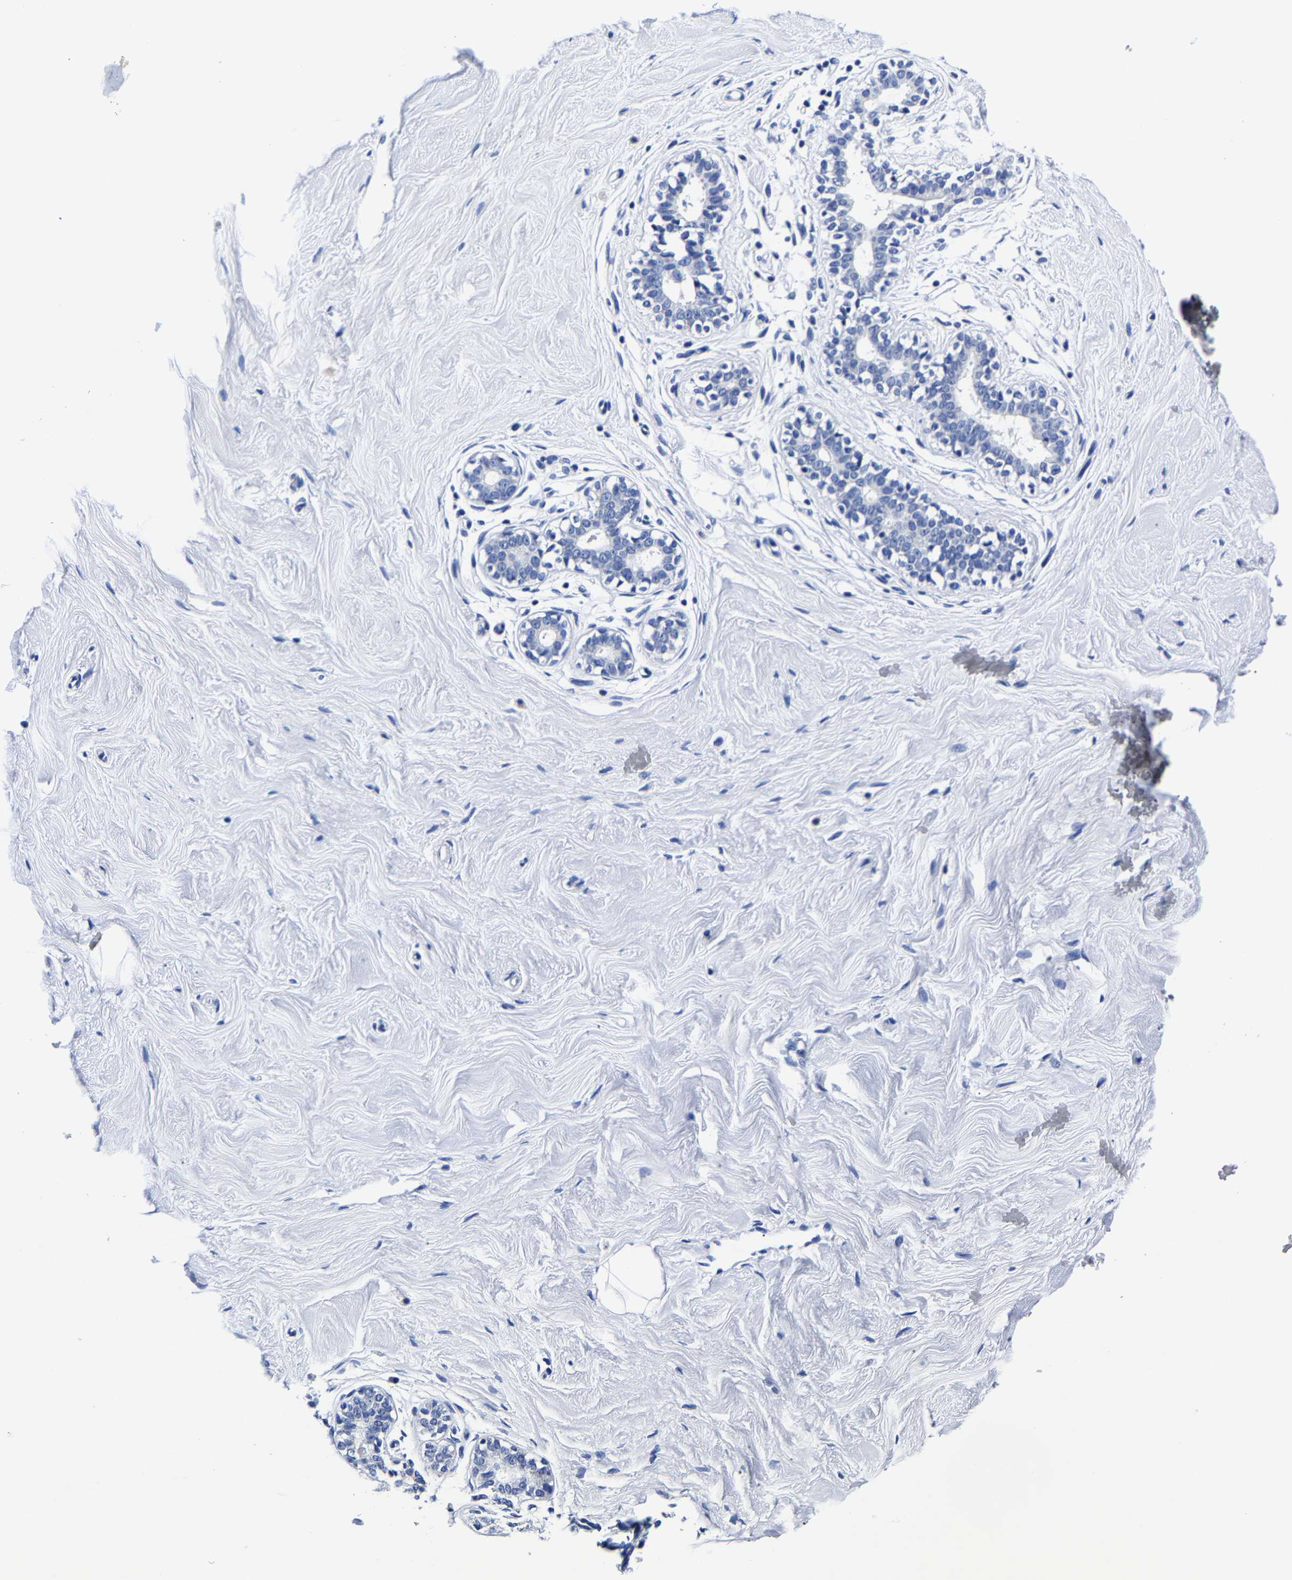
{"staining": {"intensity": "negative", "quantity": "none", "location": "none"}, "tissue": "breast", "cell_type": "Adipocytes", "image_type": "normal", "snomed": [{"axis": "morphology", "description": "Normal tissue, NOS"}, {"axis": "topography", "description": "Breast"}], "caption": "A micrograph of human breast is negative for staining in adipocytes.", "gene": "CPA2", "patient": {"sex": "female", "age": 23}}